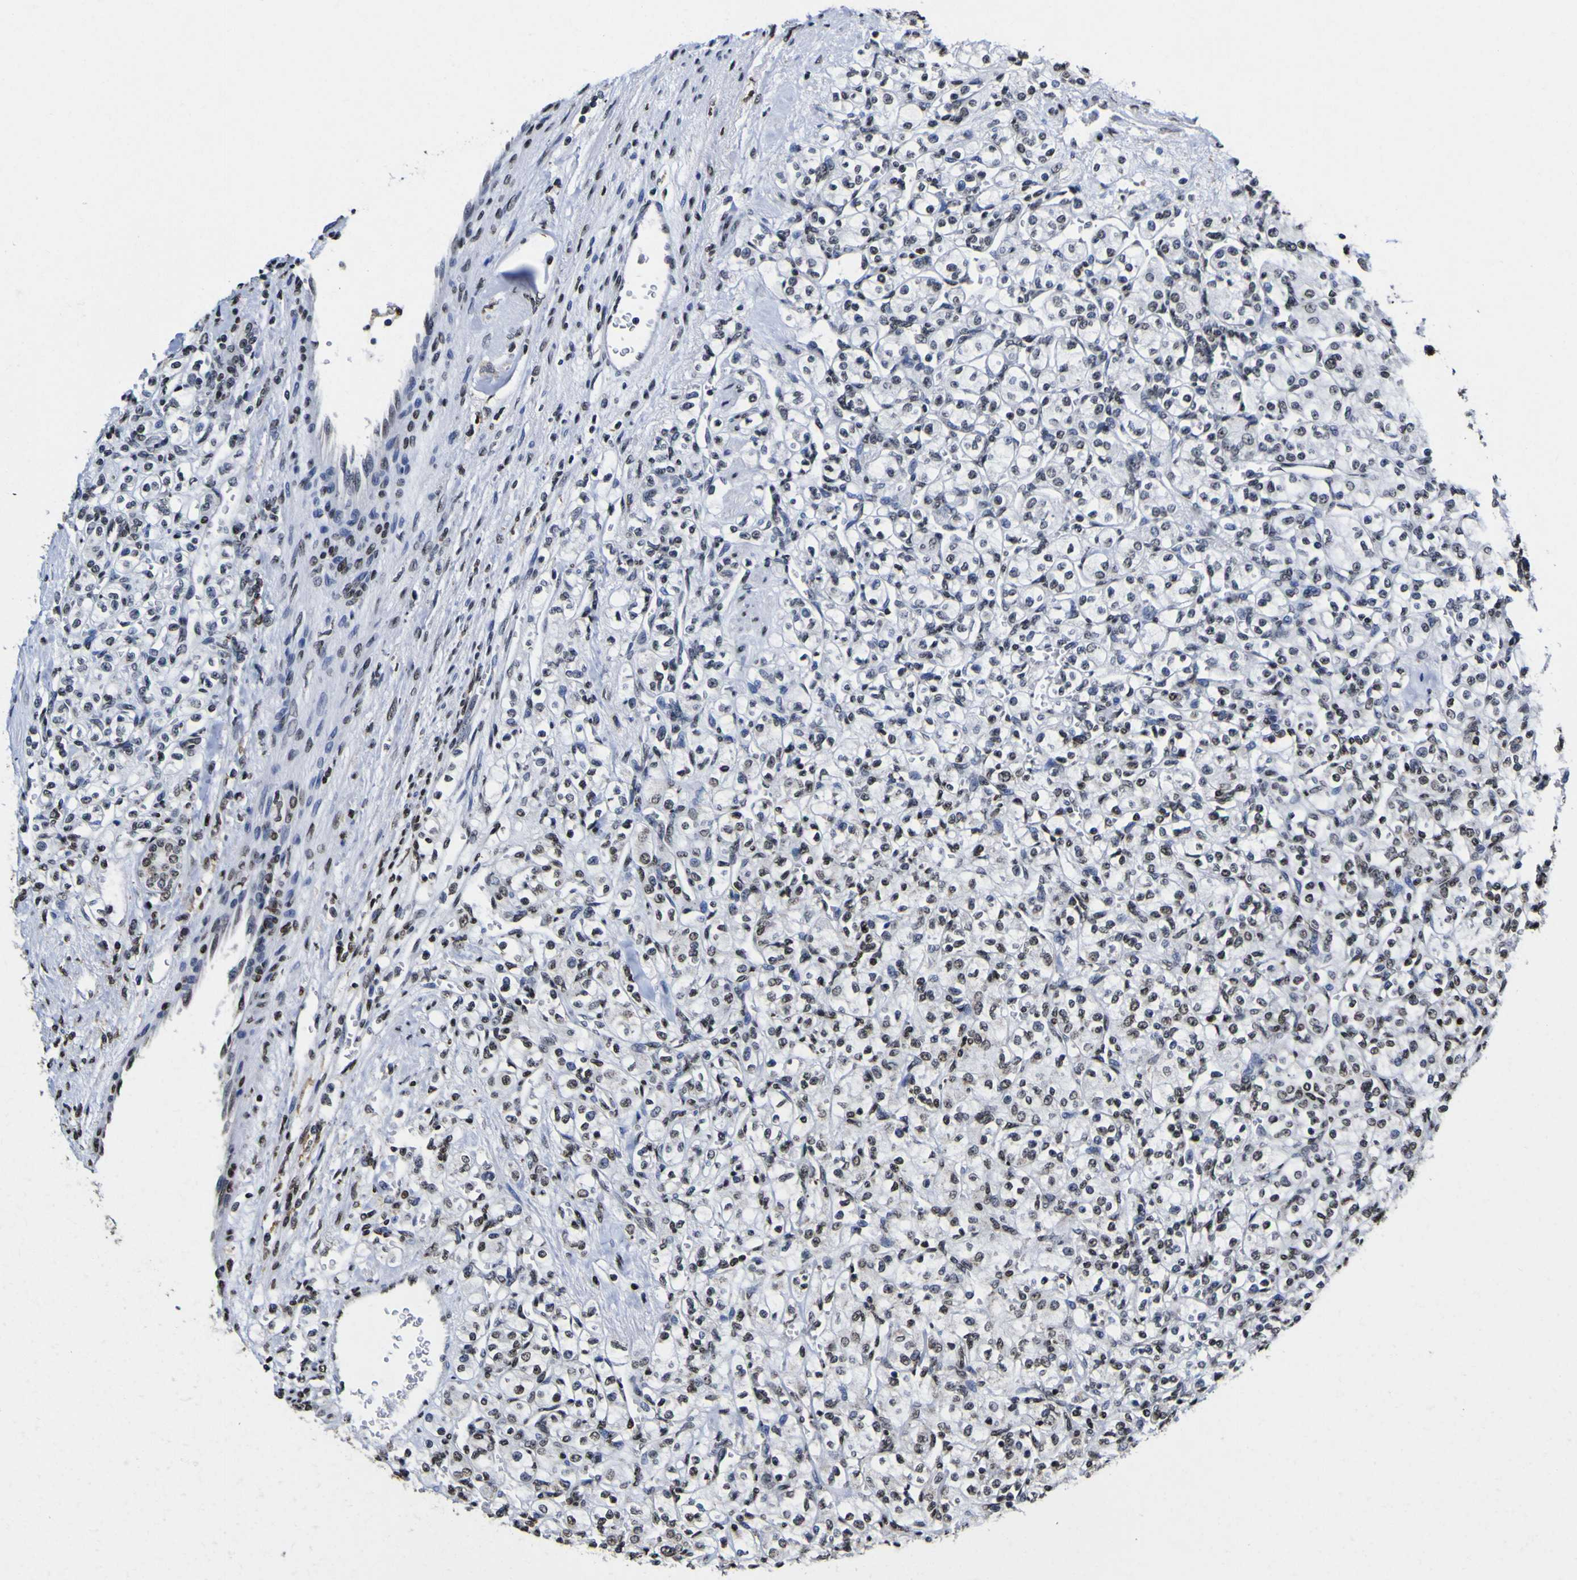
{"staining": {"intensity": "negative", "quantity": "none", "location": "none"}, "tissue": "renal cancer", "cell_type": "Tumor cells", "image_type": "cancer", "snomed": [{"axis": "morphology", "description": "Adenocarcinoma, NOS"}, {"axis": "topography", "description": "Kidney"}], "caption": "IHC histopathology image of neoplastic tissue: human renal cancer stained with DAB (3,3'-diaminobenzidine) reveals no significant protein expression in tumor cells. (DAB IHC, high magnification).", "gene": "PIAS1", "patient": {"sex": "male", "age": 77}}